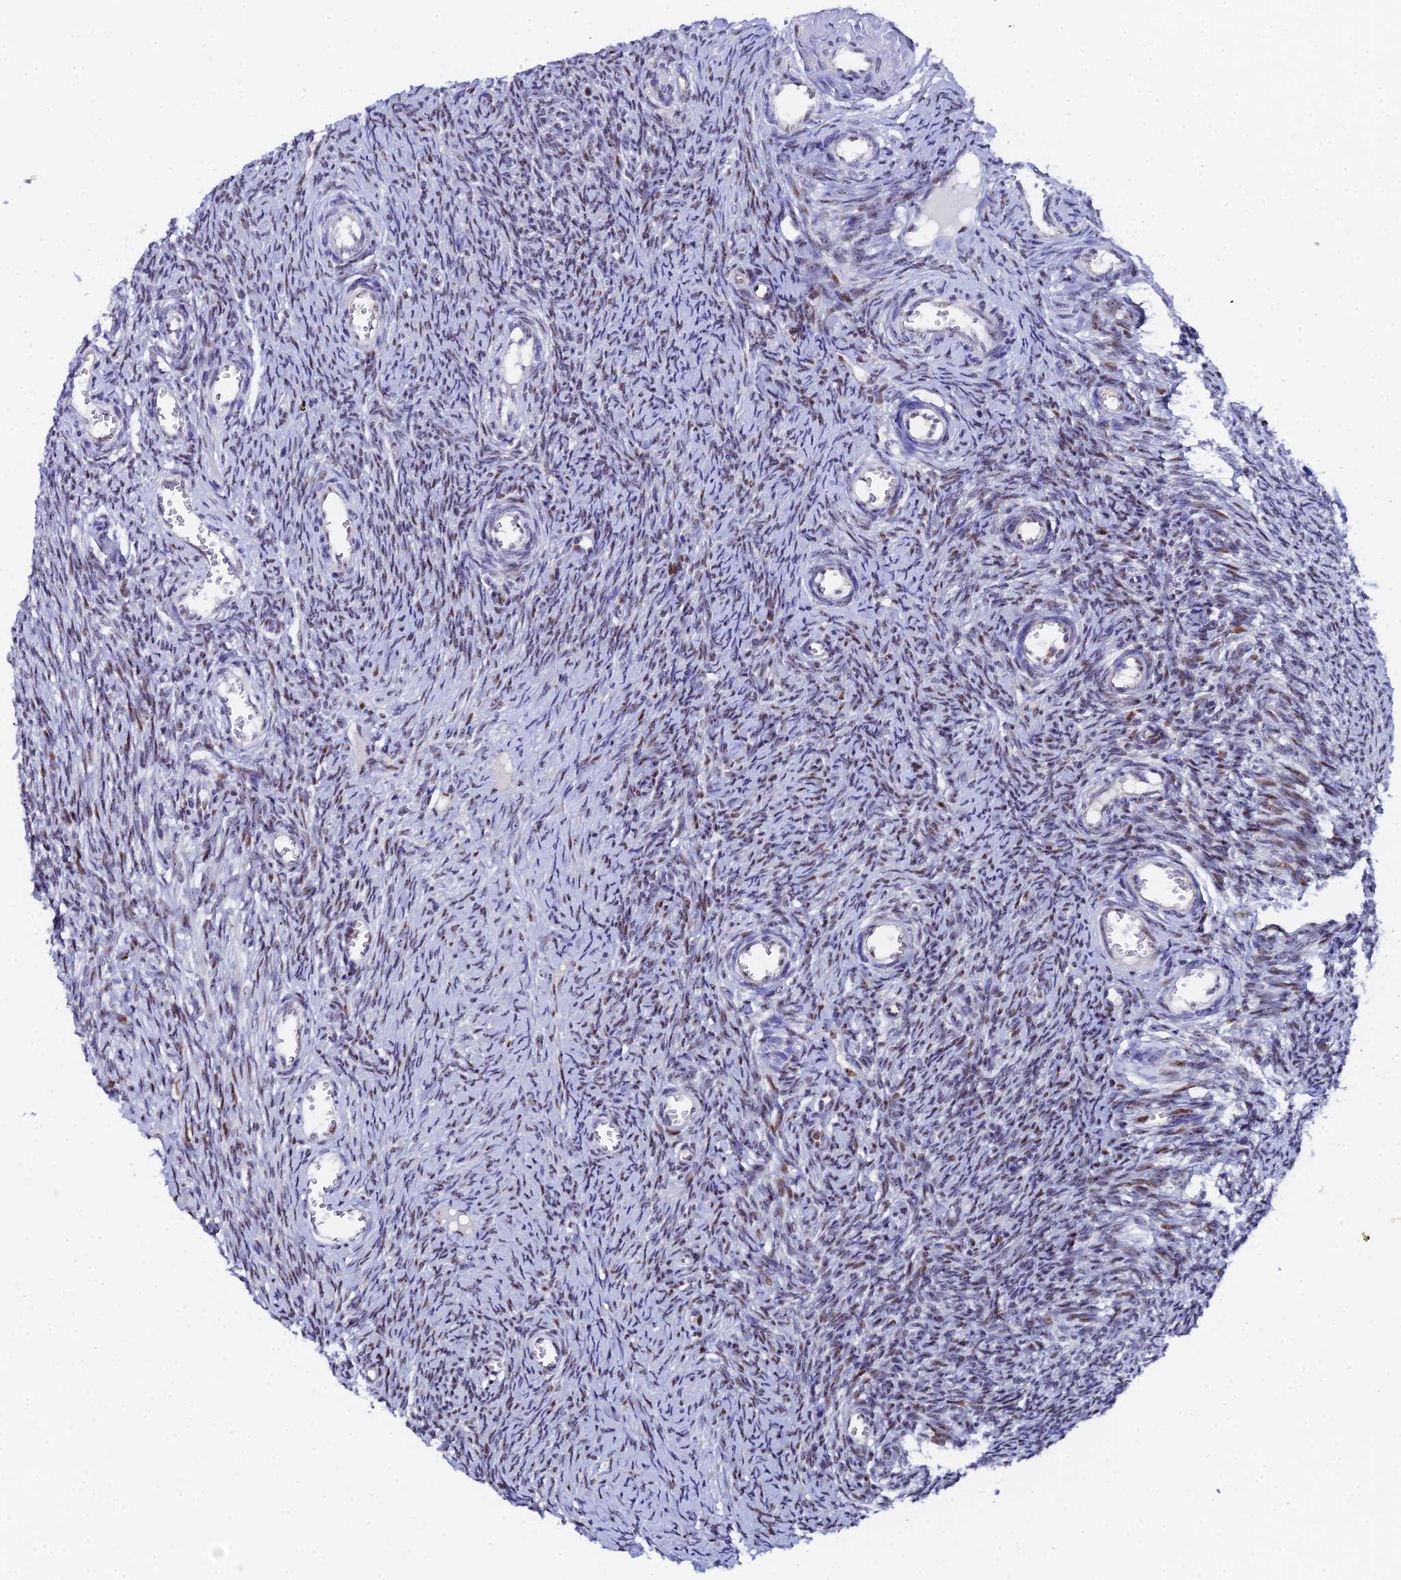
{"staining": {"intensity": "moderate", "quantity": "25%-75%", "location": "nuclear"}, "tissue": "ovary", "cell_type": "Ovarian stroma cells", "image_type": "normal", "snomed": [{"axis": "morphology", "description": "Normal tissue, NOS"}, {"axis": "topography", "description": "Ovary"}], "caption": "Immunohistochemical staining of benign human ovary displays moderate nuclear protein positivity in about 25%-75% of ovarian stroma cells.", "gene": "TIFA", "patient": {"sex": "female", "age": 44}}